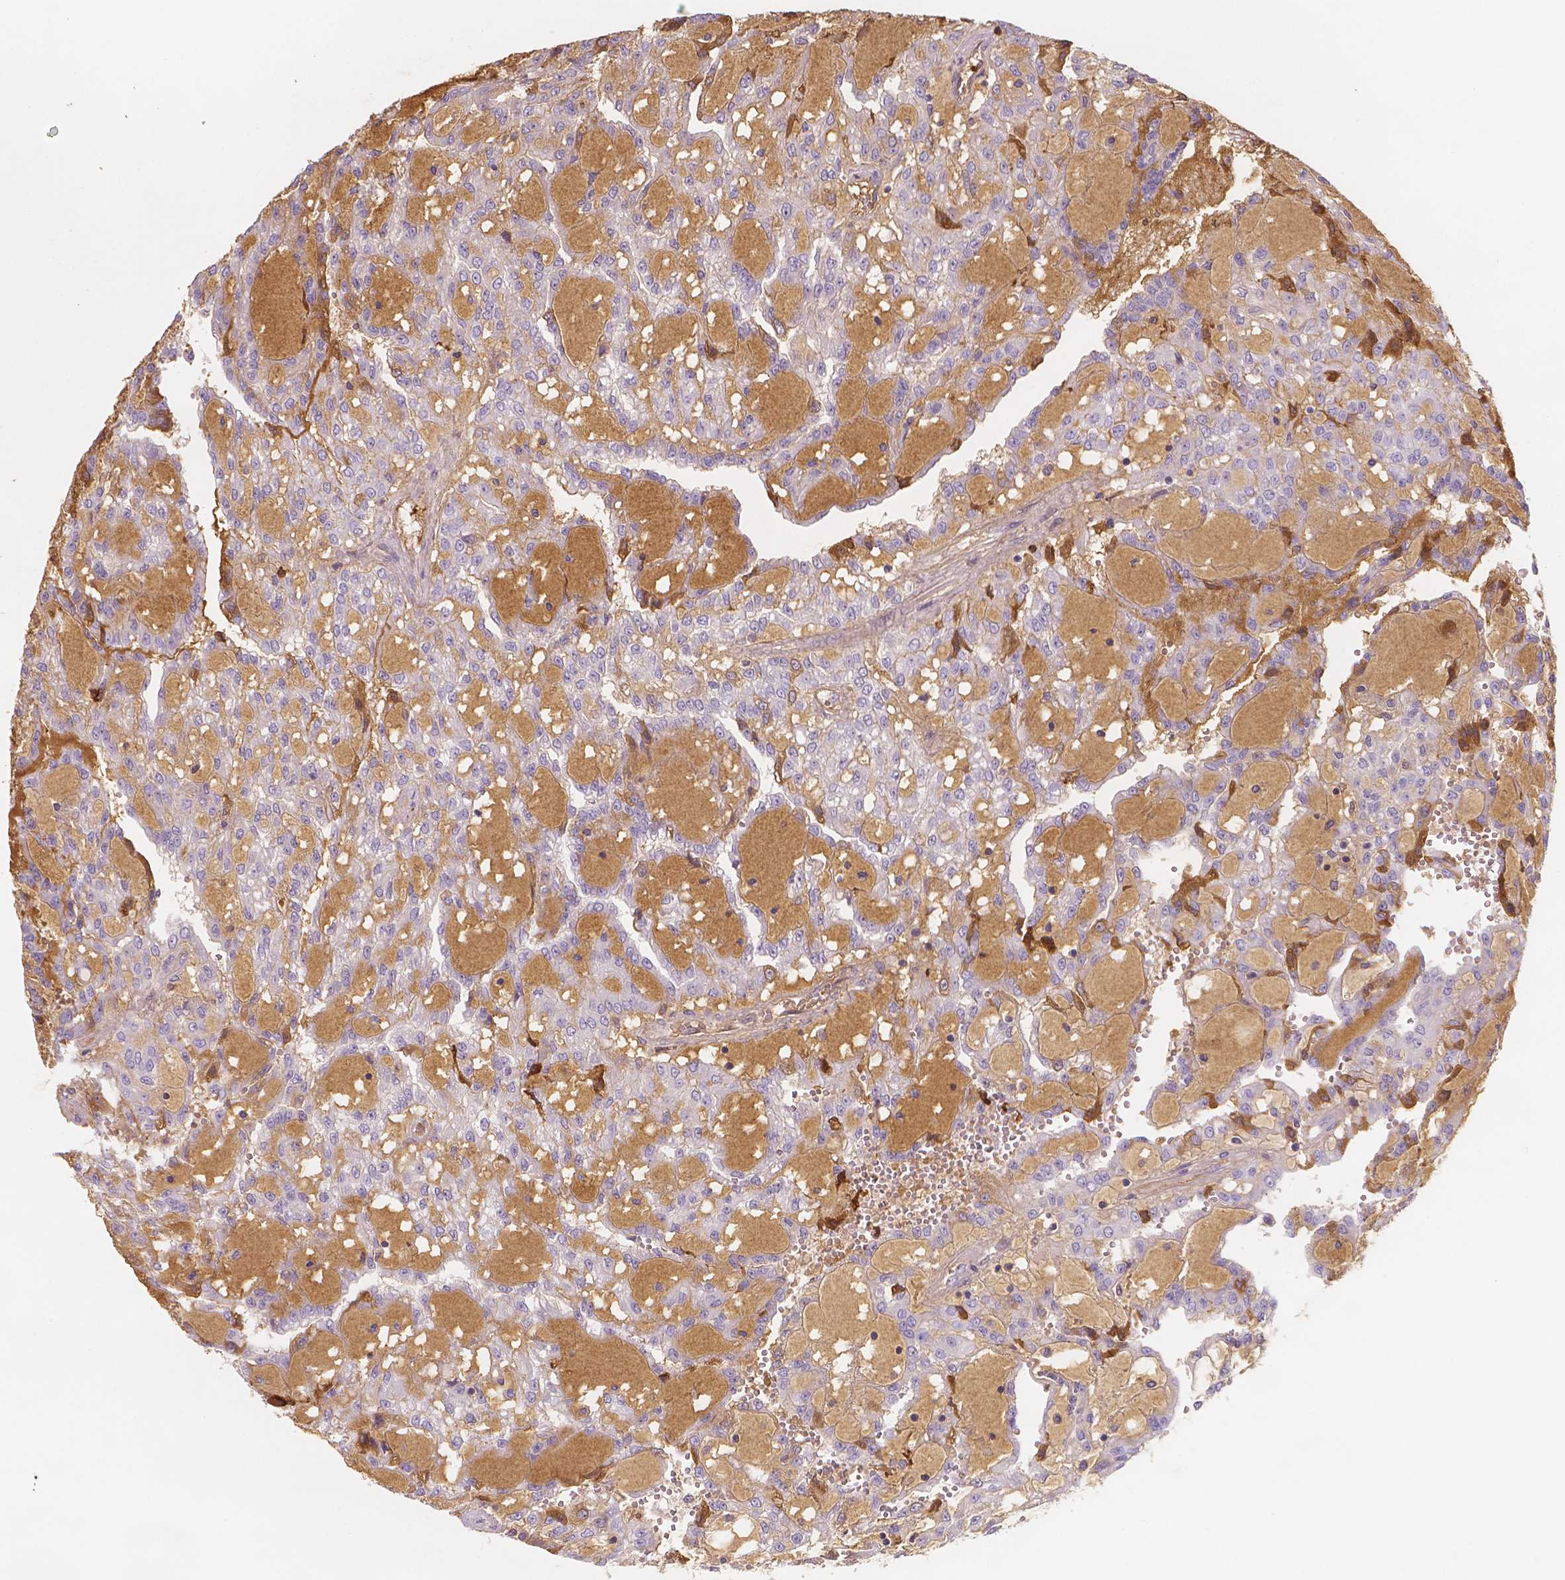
{"staining": {"intensity": "negative", "quantity": "none", "location": "none"}, "tissue": "renal cancer", "cell_type": "Tumor cells", "image_type": "cancer", "snomed": [{"axis": "morphology", "description": "Adenocarcinoma, NOS"}, {"axis": "topography", "description": "Kidney"}], "caption": "Adenocarcinoma (renal) was stained to show a protein in brown. There is no significant expression in tumor cells.", "gene": "APOA4", "patient": {"sex": "male", "age": 63}}